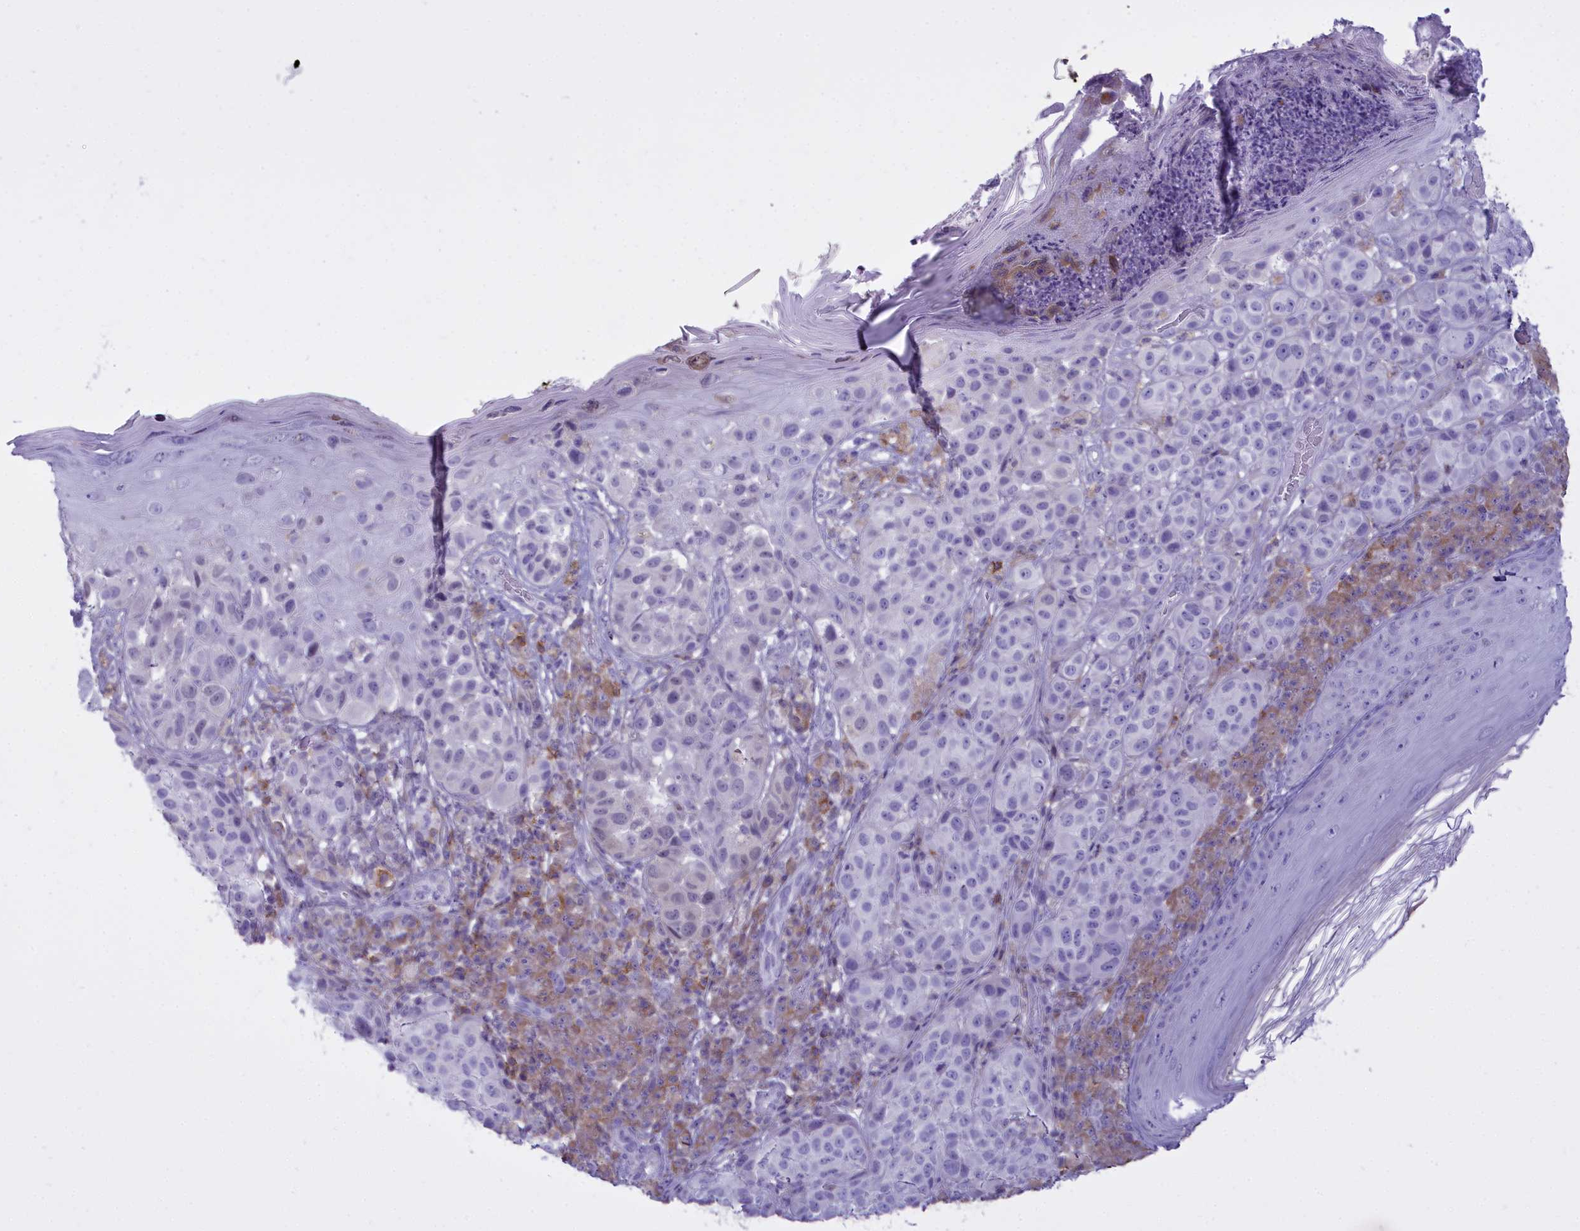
{"staining": {"intensity": "negative", "quantity": "none", "location": "none"}, "tissue": "melanoma", "cell_type": "Tumor cells", "image_type": "cancer", "snomed": [{"axis": "morphology", "description": "Malignant melanoma, NOS"}, {"axis": "topography", "description": "Skin"}], "caption": "Immunohistochemistry histopathology image of neoplastic tissue: human malignant melanoma stained with DAB (3,3'-diaminobenzidine) demonstrates no significant protein expression in tumor cells.", "gene": "CD5", "patient": {"sex": "male", "age": 38}}